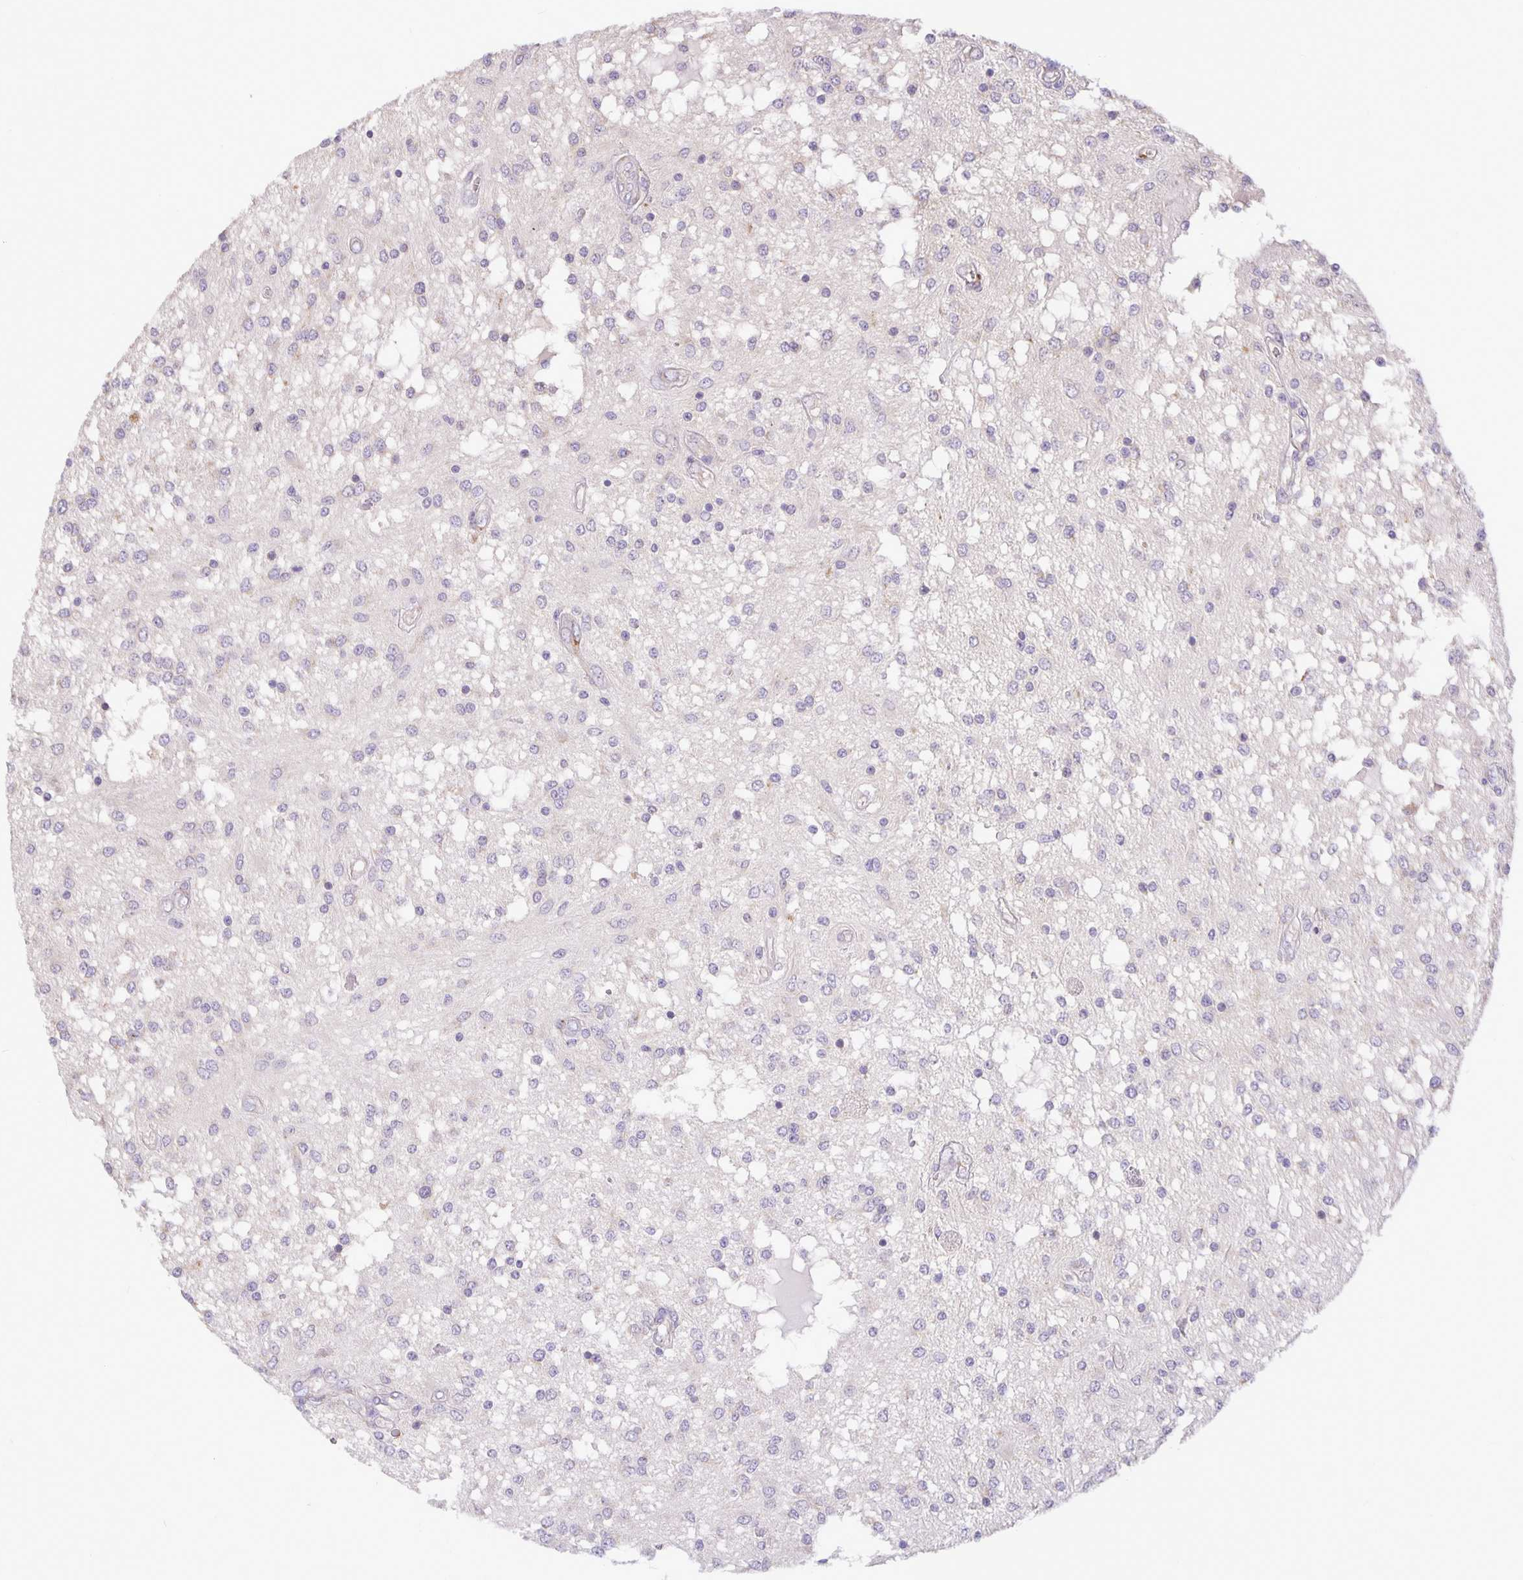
{"staining": {"intensity": "negative", "quantity": "none", "location": "none"}, "tissue": "glioma", "cell_type": "Tumor cells", "image_type": "cancer", "snomed": [{"axis": "morphology", "description": "Glioma, malignant, Low grade"}, {"axis": "topography", "description": "Cerebellum"}], "caption": "Immunohistochemistry histopathology image of neoplastic tissue: human malignant glioma (low-grade) stained with DAB demonstrates no significant protein staining in tumor cells.", "gene": "EML6", "patient": {"sex": "female", "age": 14}}